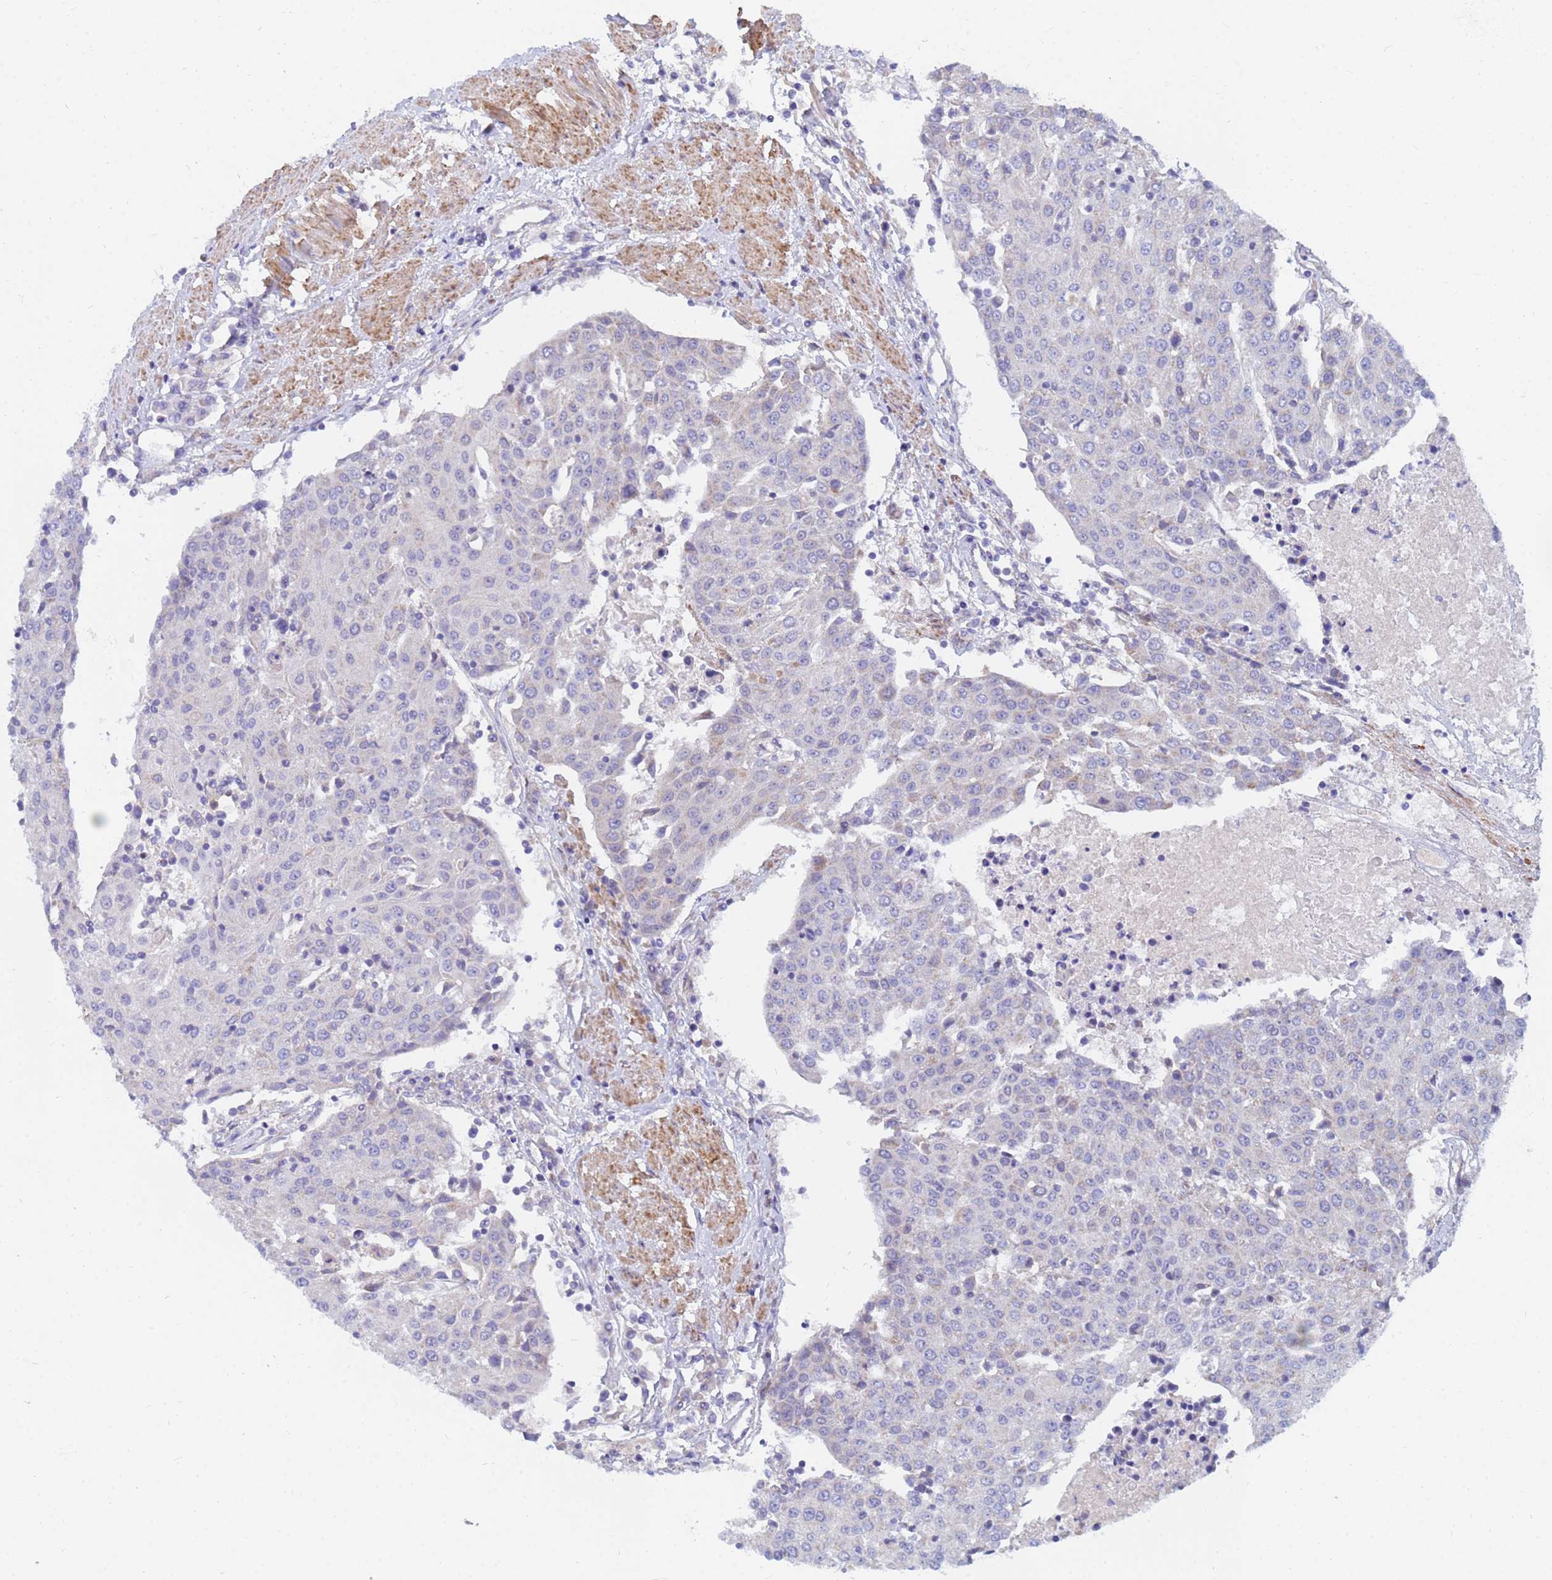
{"staining": {"intensity": "negative", "quantity": "none", "location": "none"}, "tissue": "urothelial cancer", "cell_type": "Tumor cells", "image_type": "cancer", "snomed": [{"axis": "morphology", "description": "Urothelial carcinoma, High grade"}, {"axis": "topography", "description": "Urinary bladder"}], "caption": "This histopathology image is of urothelial cancer stained with immunohistochemistry (IHC) to label a protein in brown with the nuclei are counter-stained blue. There is no staining in tumor cells.", "gene": "SDR39U1", "patient": {"sex": "female", "age": 85}}